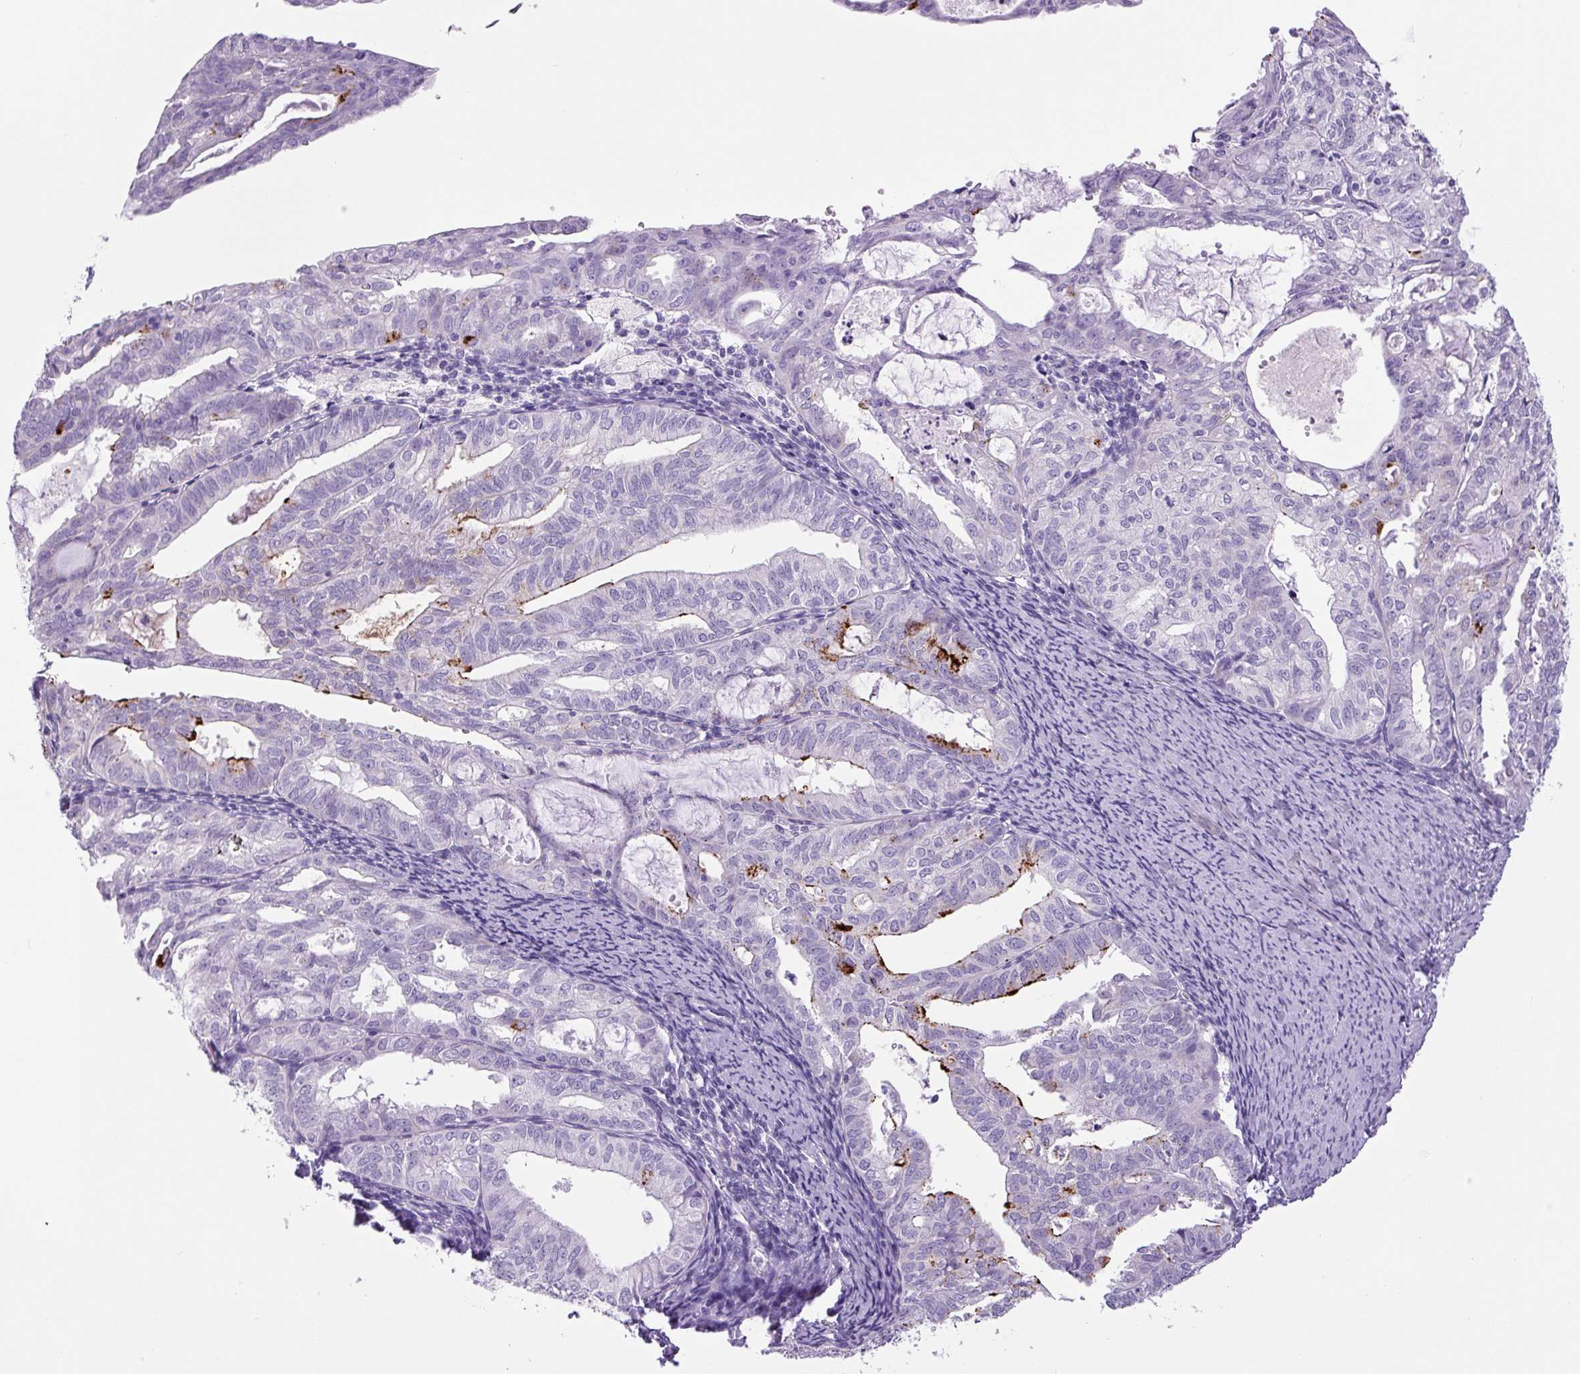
{"staining": {"intensity": "moderate", "quantity": "<25%", "location": "cytoplasmic/membranous"}, "tissue": "endometrial cancer", "cell_type": "Tumor cells", "image_type": "cancer", "snomed": [{"axis": "morphology", "description": "Adenocarcinoma, NOS"}, {"axis": "topography", "description": "Endometrium"}], "caption": "Immunohistochemical staining of adenocarcinoma (endometrial) shows moderate cytoplasmic/membranous protein expression in approximately <25% of tumor cells.", "gene": "CHGA", "patient": {"sex": "female", "age": 70}}